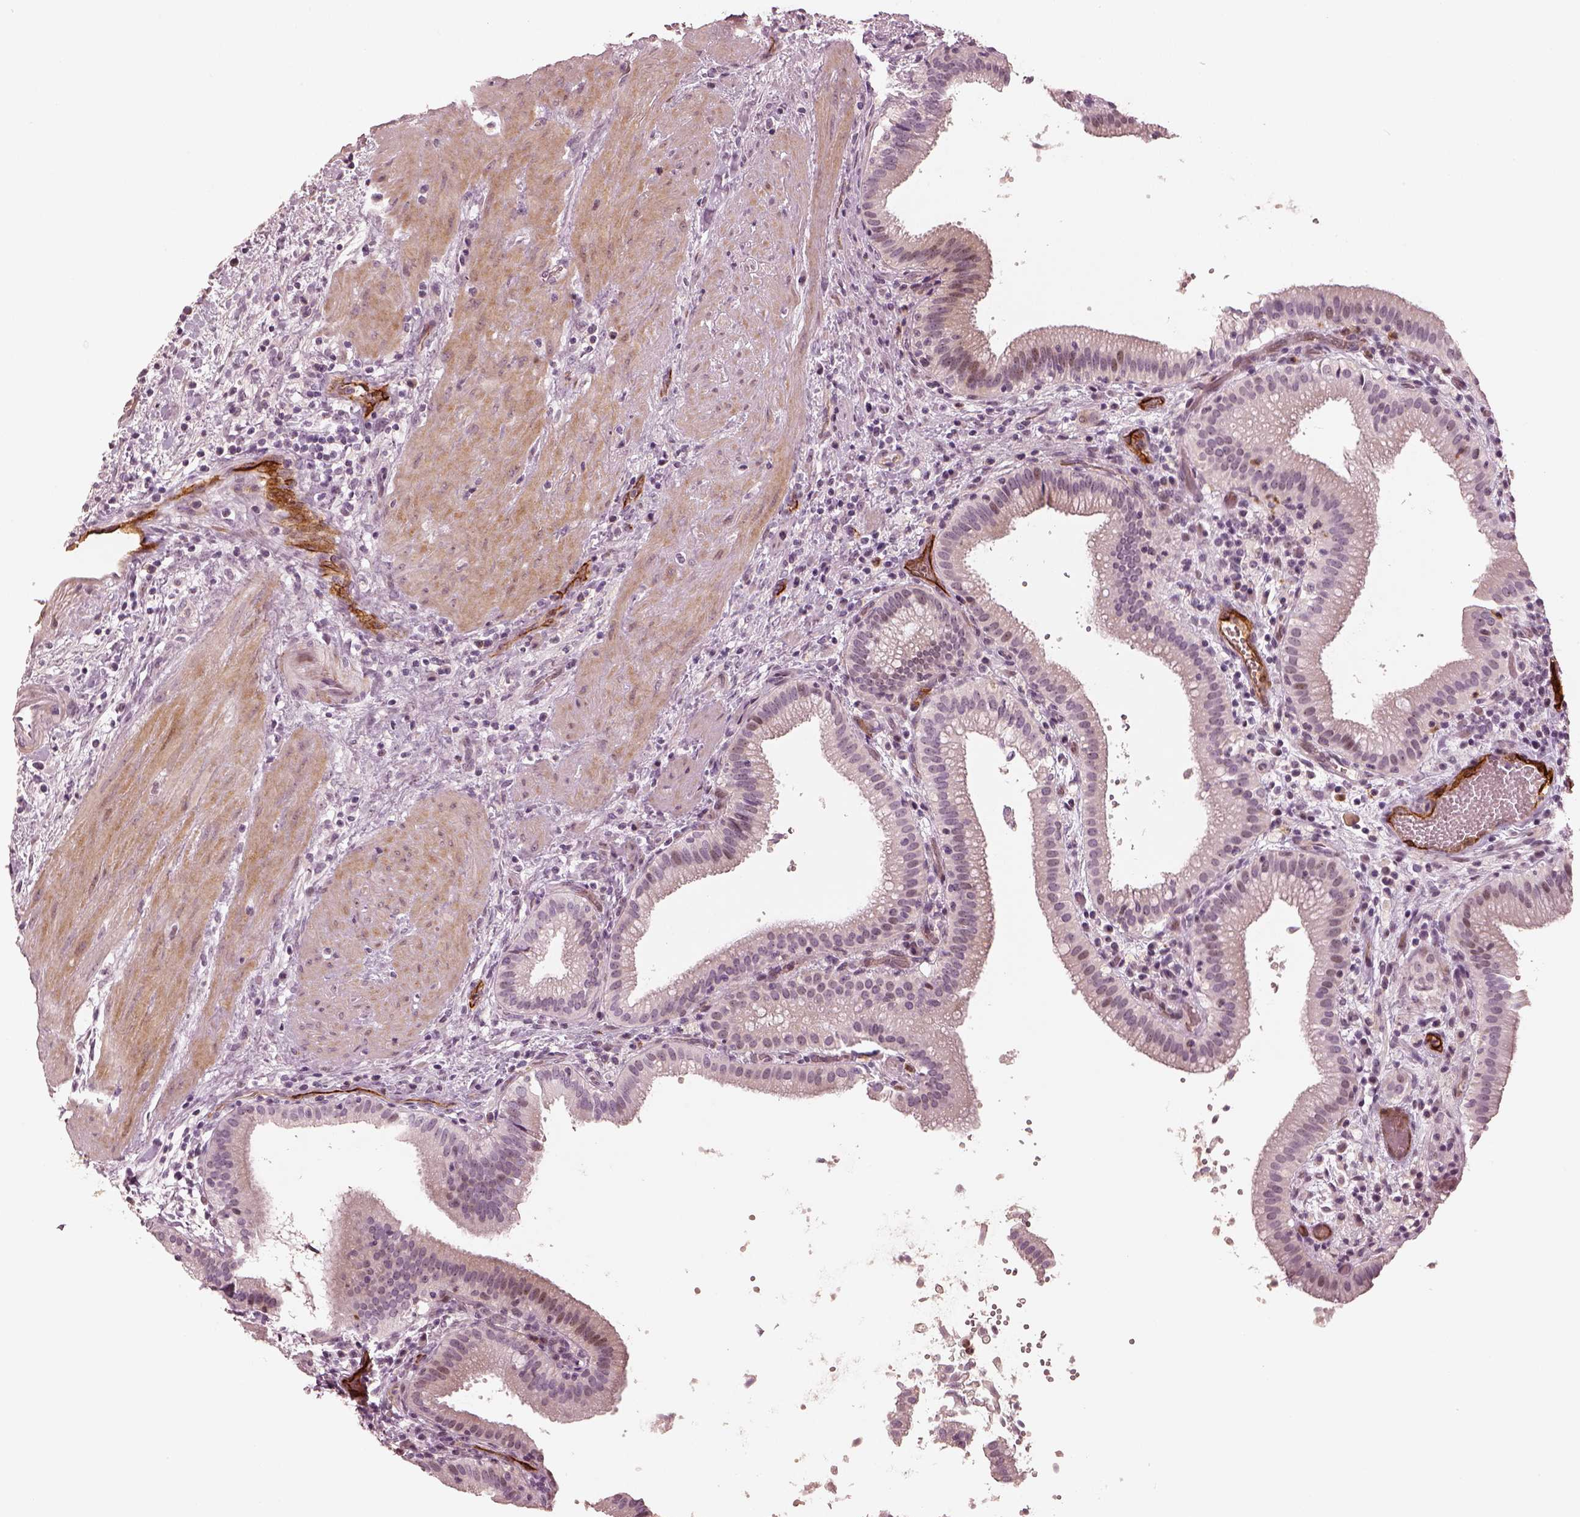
{"staining": {"intensity": "negative", "quantity": "none", "location": "none"}, "tissue": "gallbladder", "cell_type": "Glandular cells", "image_type": "normal", "snomed": [{"axis": "morphology", "description": "Normal tissue, NOS"}, {"axis": "topography", "description": "Gallbladder"}], "caption": "IHC photomicrograph of unremarkable human gallbladder stained for a protein (brown), which reveals no staining in glandular cells.", "gene": "MADCAM1", "patient": {"sex": "male", "age": 42}}